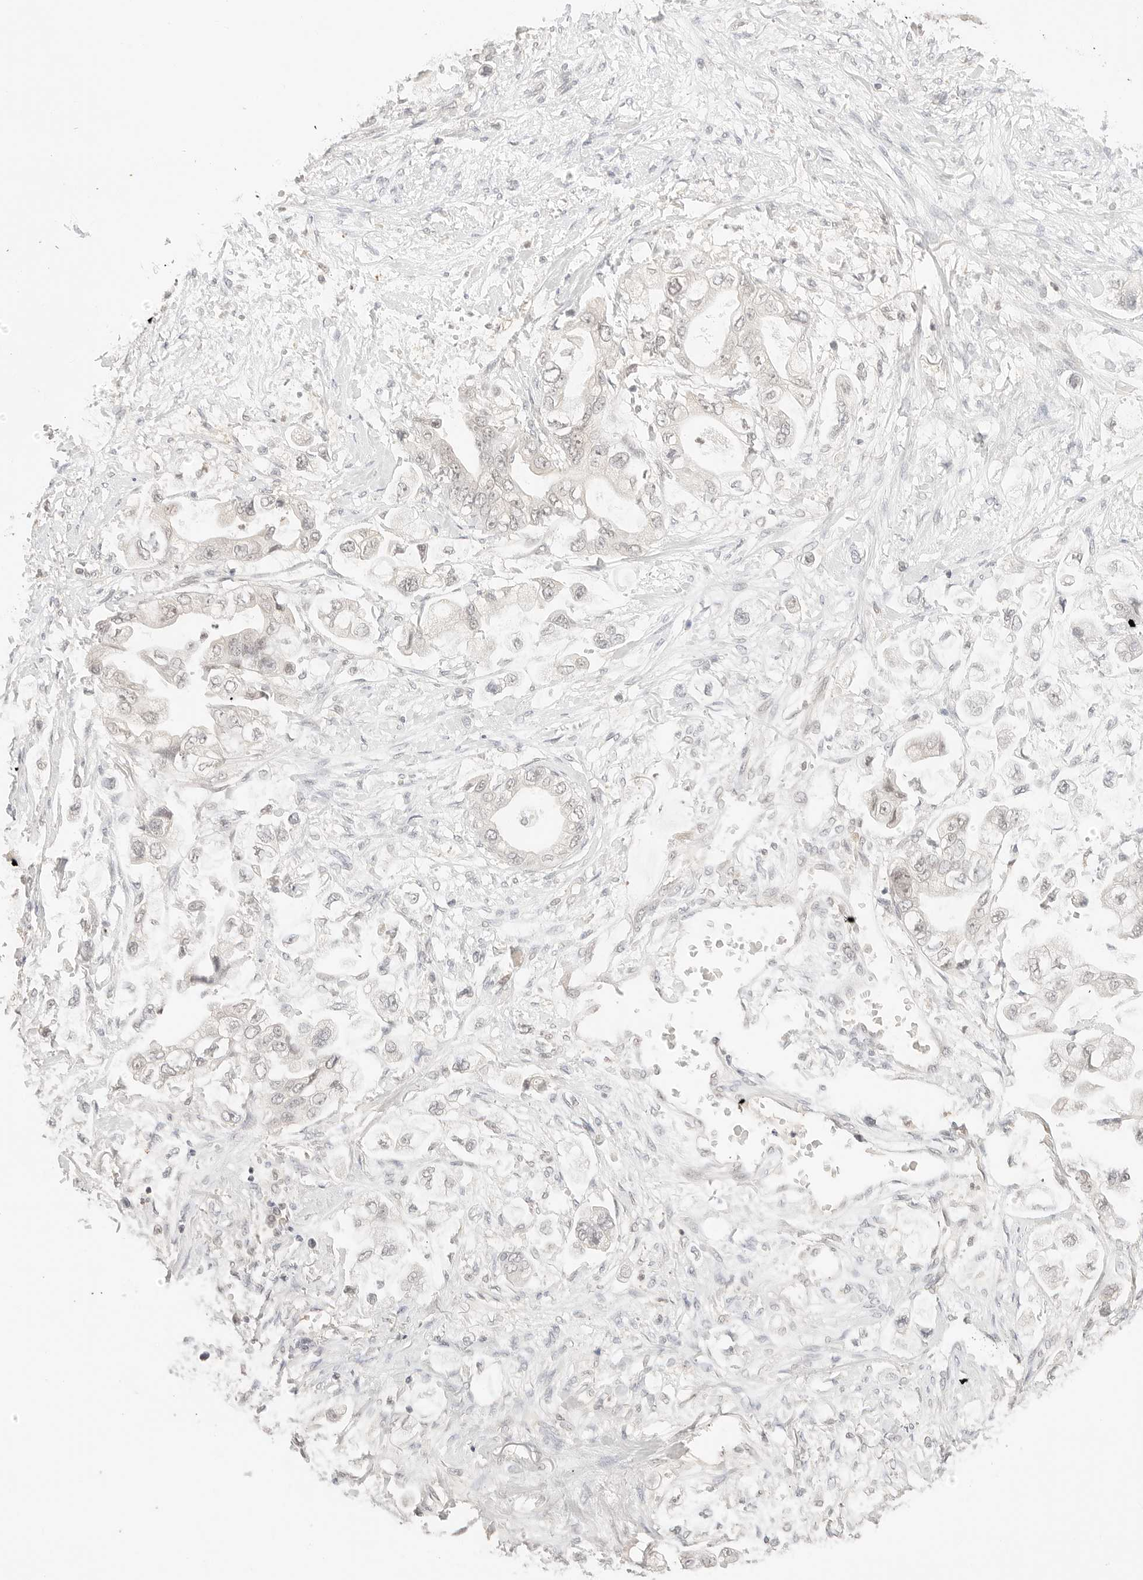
{"staining": {"intensity": "negative", "quantity": "none", "location": "none"}, "tissue": "stomach cancer", "cell_type": "Tumor cells", "image_type": "cancer", "snomed": [{"axis": "morphology", "description": "Adenocarcinoma, NOS"}, {"axis": "topography", "description": "Stomach"}], "caption": "Tumor cells show no significant protein staining in stomach cancer (adenocarcinoma). The staining was performed using DAB (3,3'-diaminobenzidine) to visualize the protein expression in brown, while the nuclei were stained in blue with hematoxylin (Magnification: 20x).", "gene": "RPS6KL1", "patient": {"sex": "male", "age": 62}}